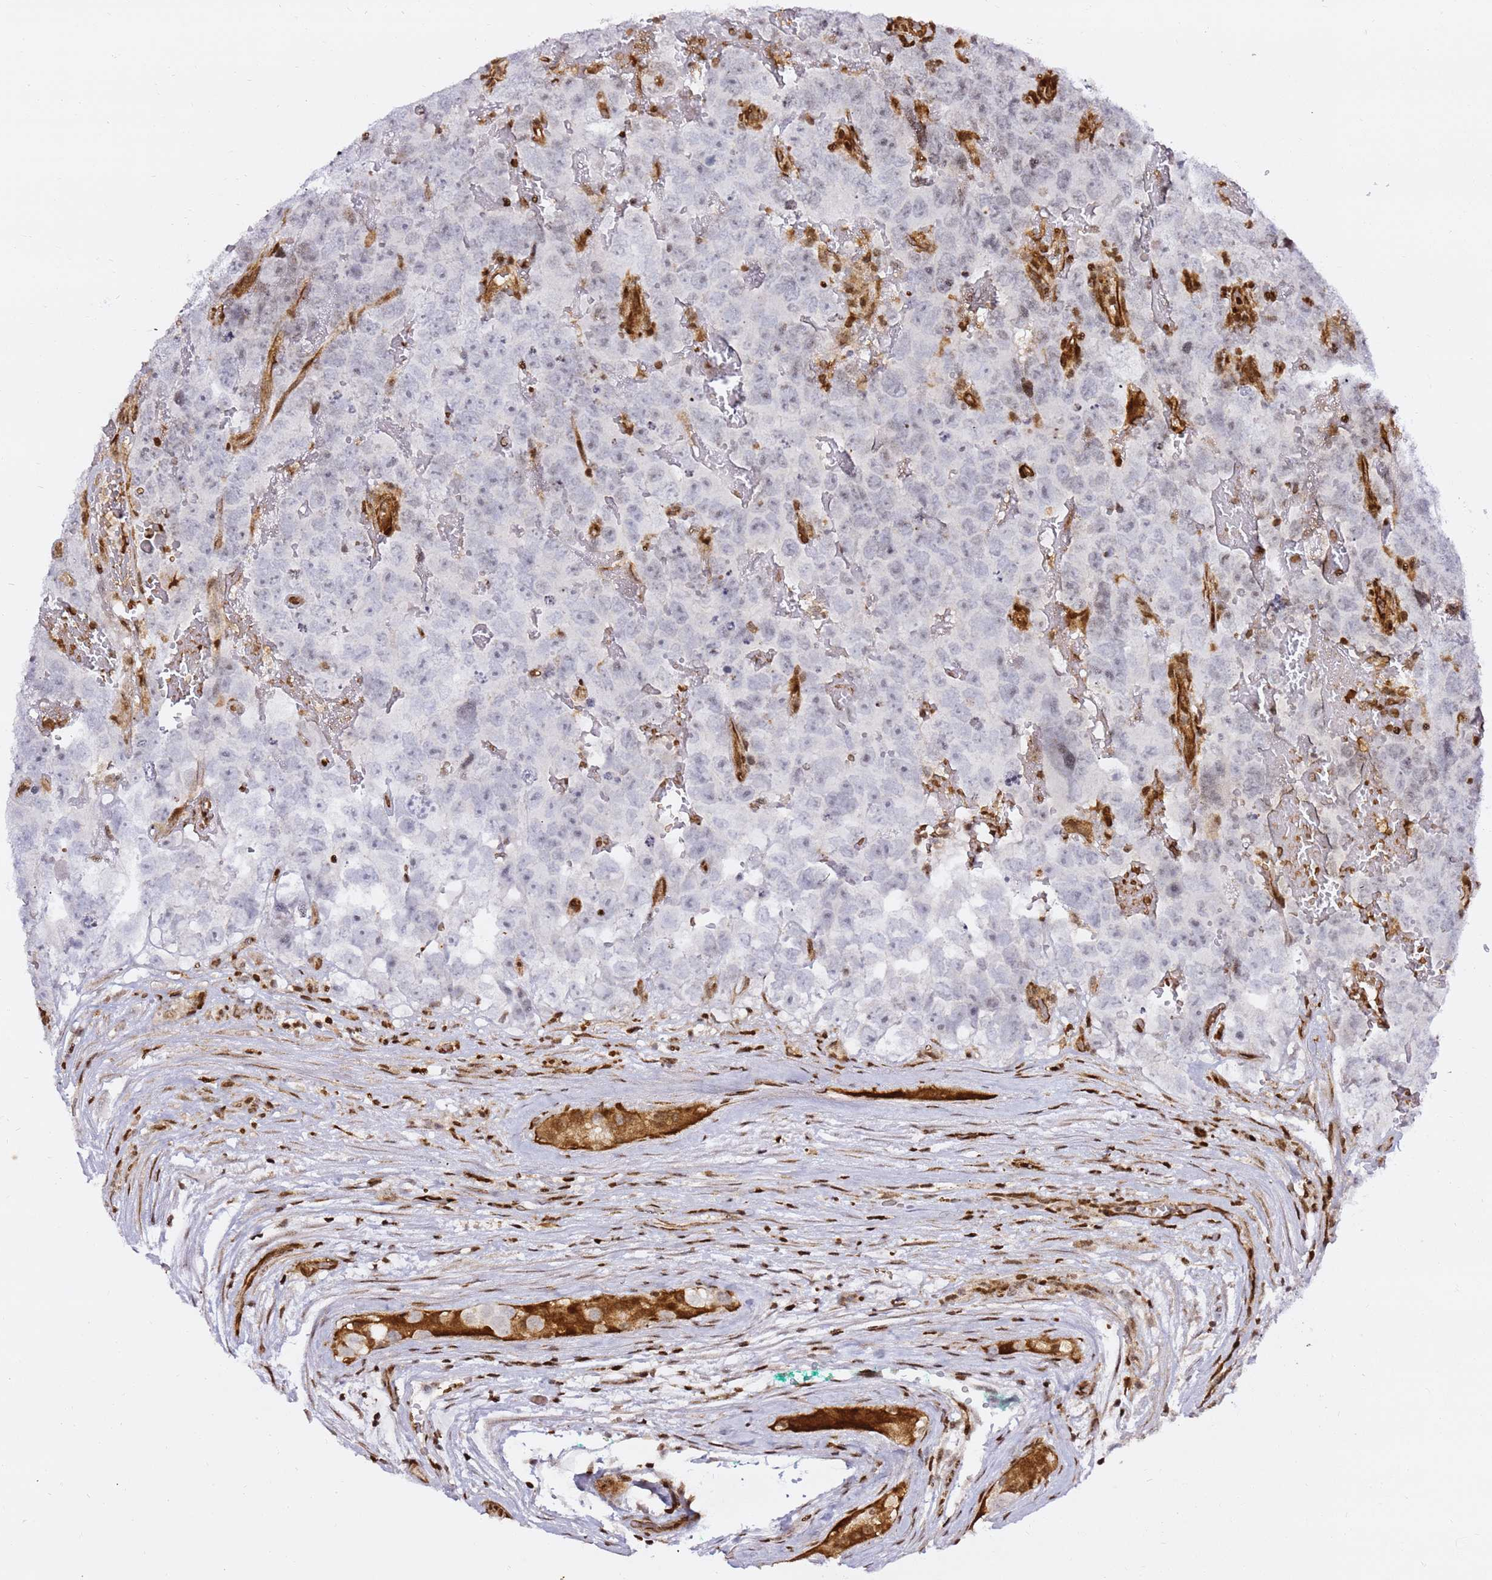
{"staining": {"intensity": "negative", "quantity": "none", "location": "none"}, "tissue": "testis cancer", "cell_type": "Tumor cells", "image_type": "cancer", "snomed": [{"axis": "morphology", "description": "Carcinoma, Embryonal, NOS"}, {"axis": "topography", "description": "Testis"}], "caption": "An immunohistochemistry (IHC) image of embryonal carcinoma (testis) is shown. There is no staining in tumor cells of embryonal carcinoma (testis).", "gene": "GBP2", "patient": {"sex": "male", "age": 45}}